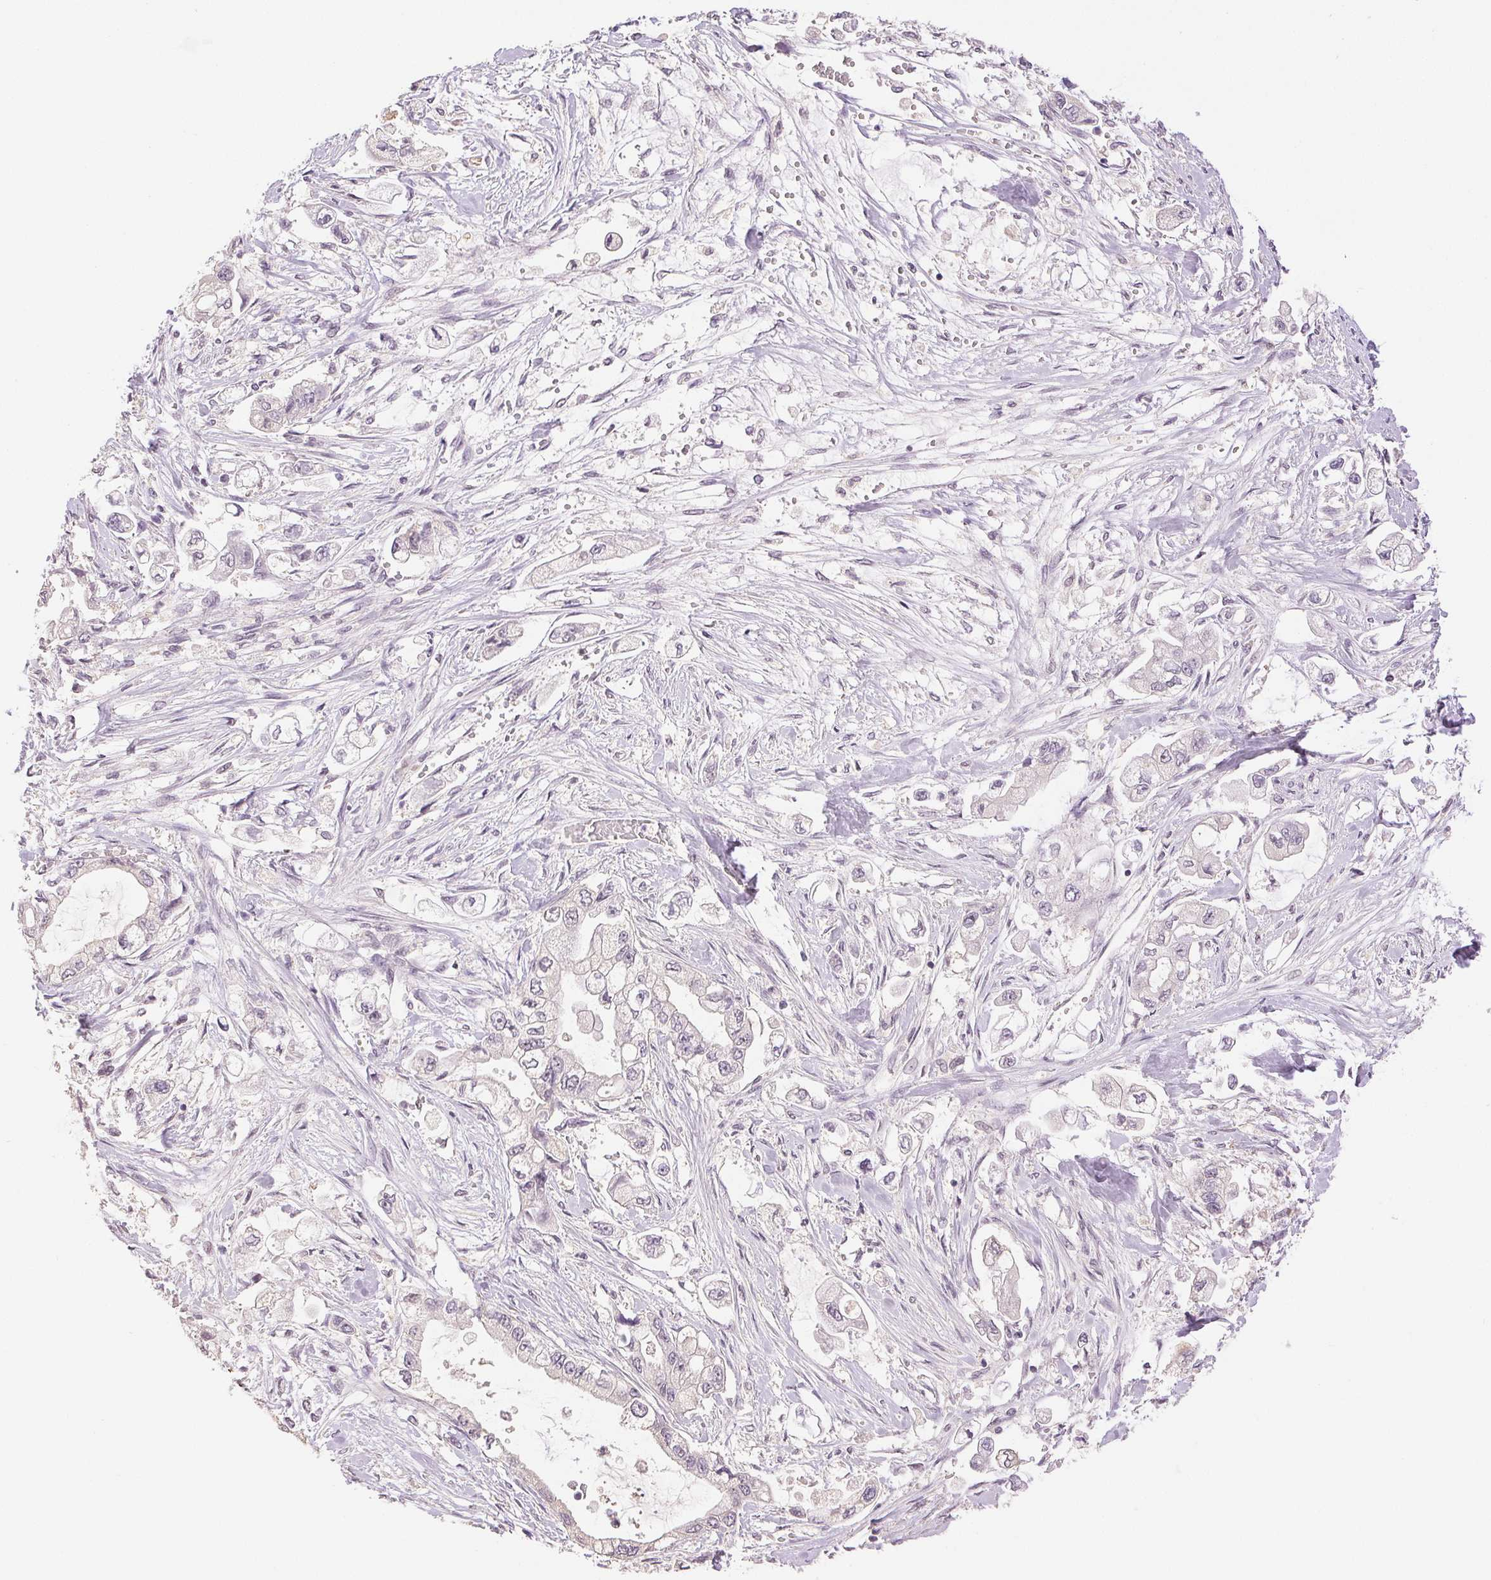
{"staining": {"intensity": "negative", "quantity": "none", "location": "none"}, "tissue": "stomach cancer", "cell_type": "Tumor cells", "image_type": "cancer", "snomed": [{"axis": "morphology", "description": "Adenocarcinoma, NOS"}, {"axis": "topography", "description": "Stomach"}], "caption": "This is an immunohistochemistry micrograph of human adenocarcinoma (stomach). There is no staining in tumor cells.", "gene": "PLCB1", "patient": {"sex": "male", "age": 62}}